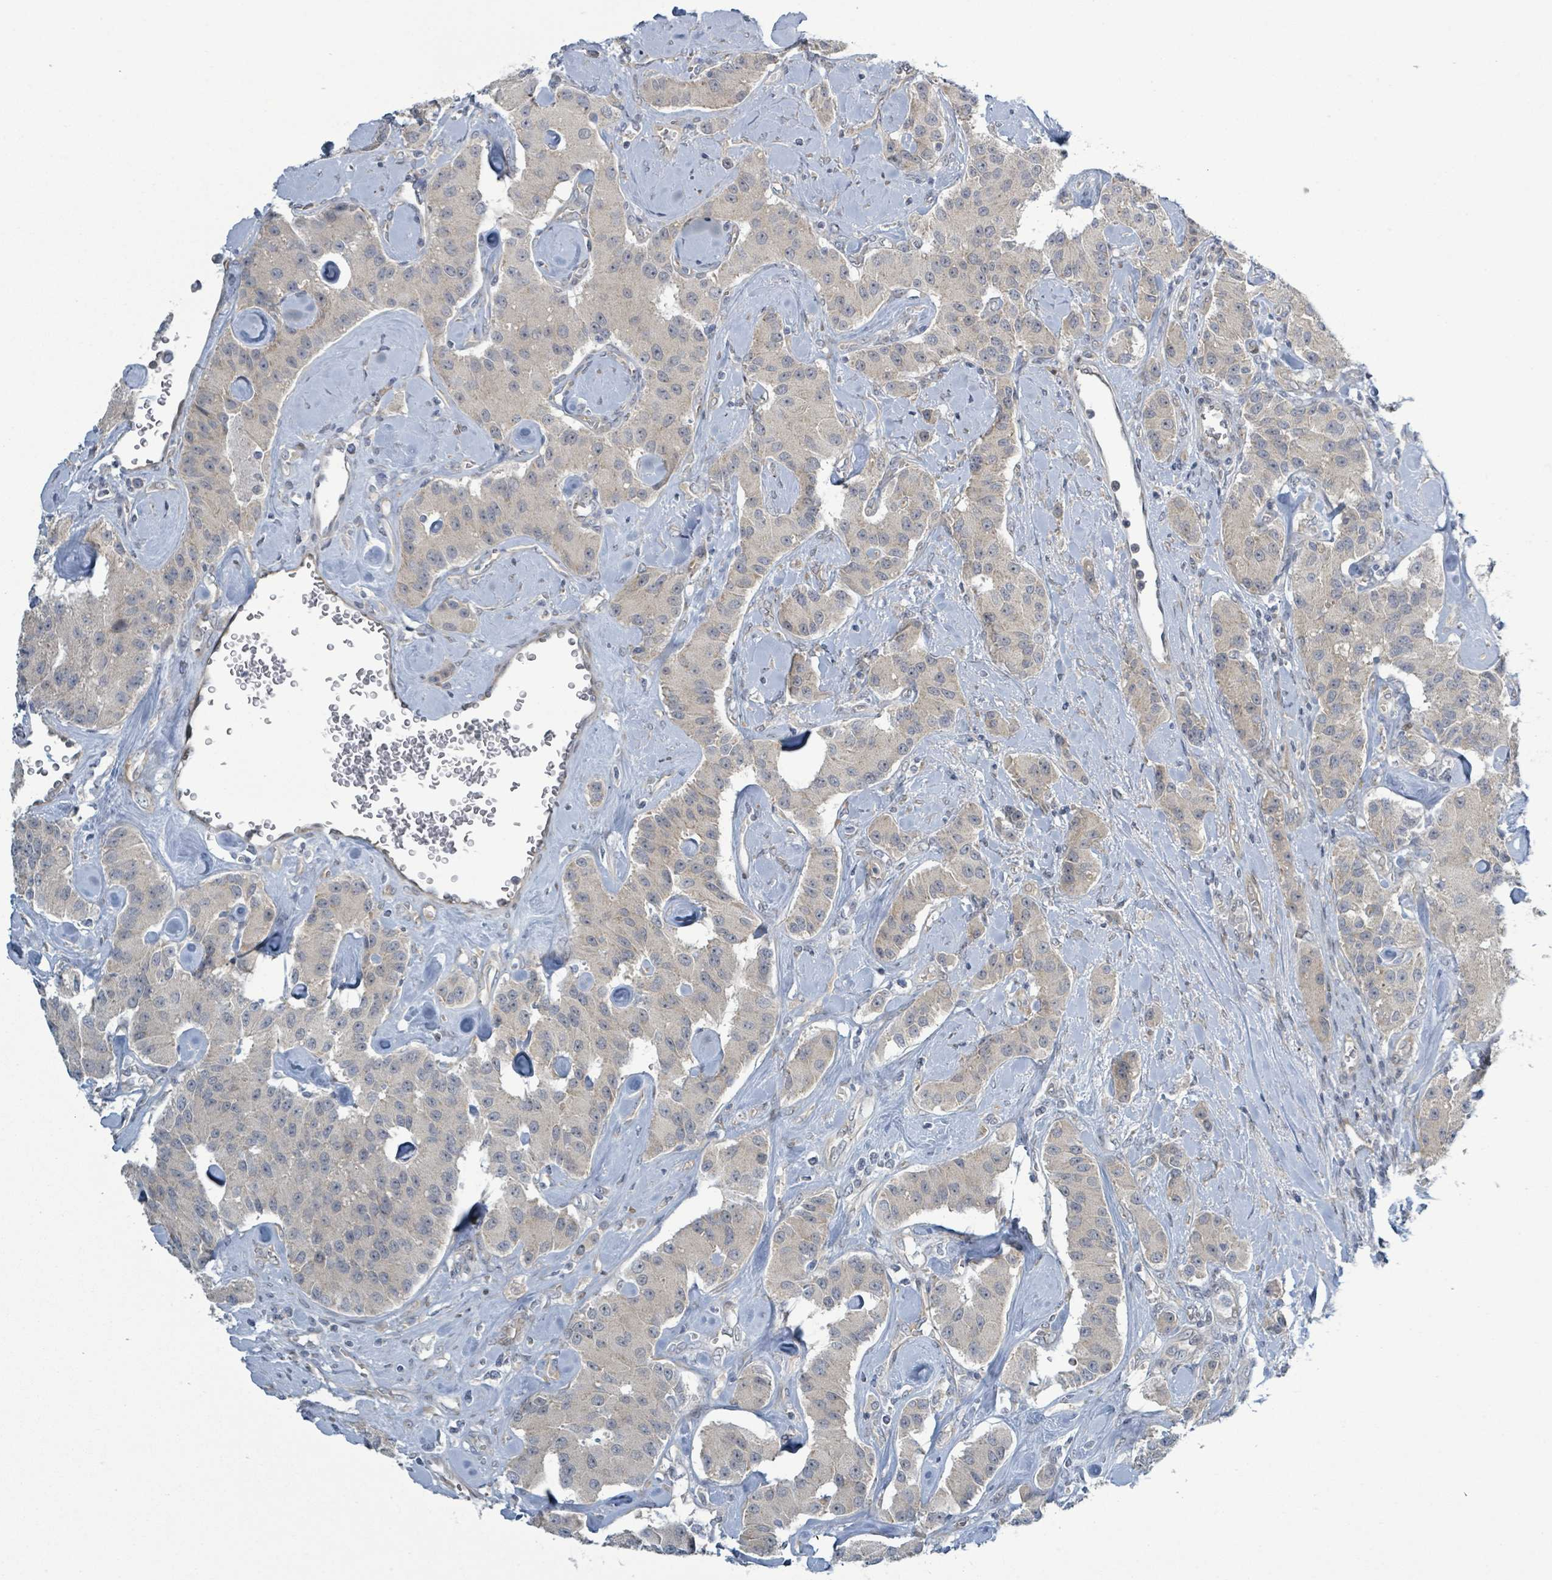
{"staining": {"intensity": "negative", "quantity": "none", "location": "none"}, "tissue": "carcinoid", "cell_type": "Tumor cells", "image_type": "cancer", "snomed": [{"axis": "morphology", "description": "Carcinoid, malignant, NOS"}, {"axis": "topography", "description": "Pancreas"}], "caption": "Immunohistochemical staining of malignant carcinoid exhibits no significant staining in tumor cells.", "gene": "RPL32", "patient": {"sex": "male", "age": 41}}